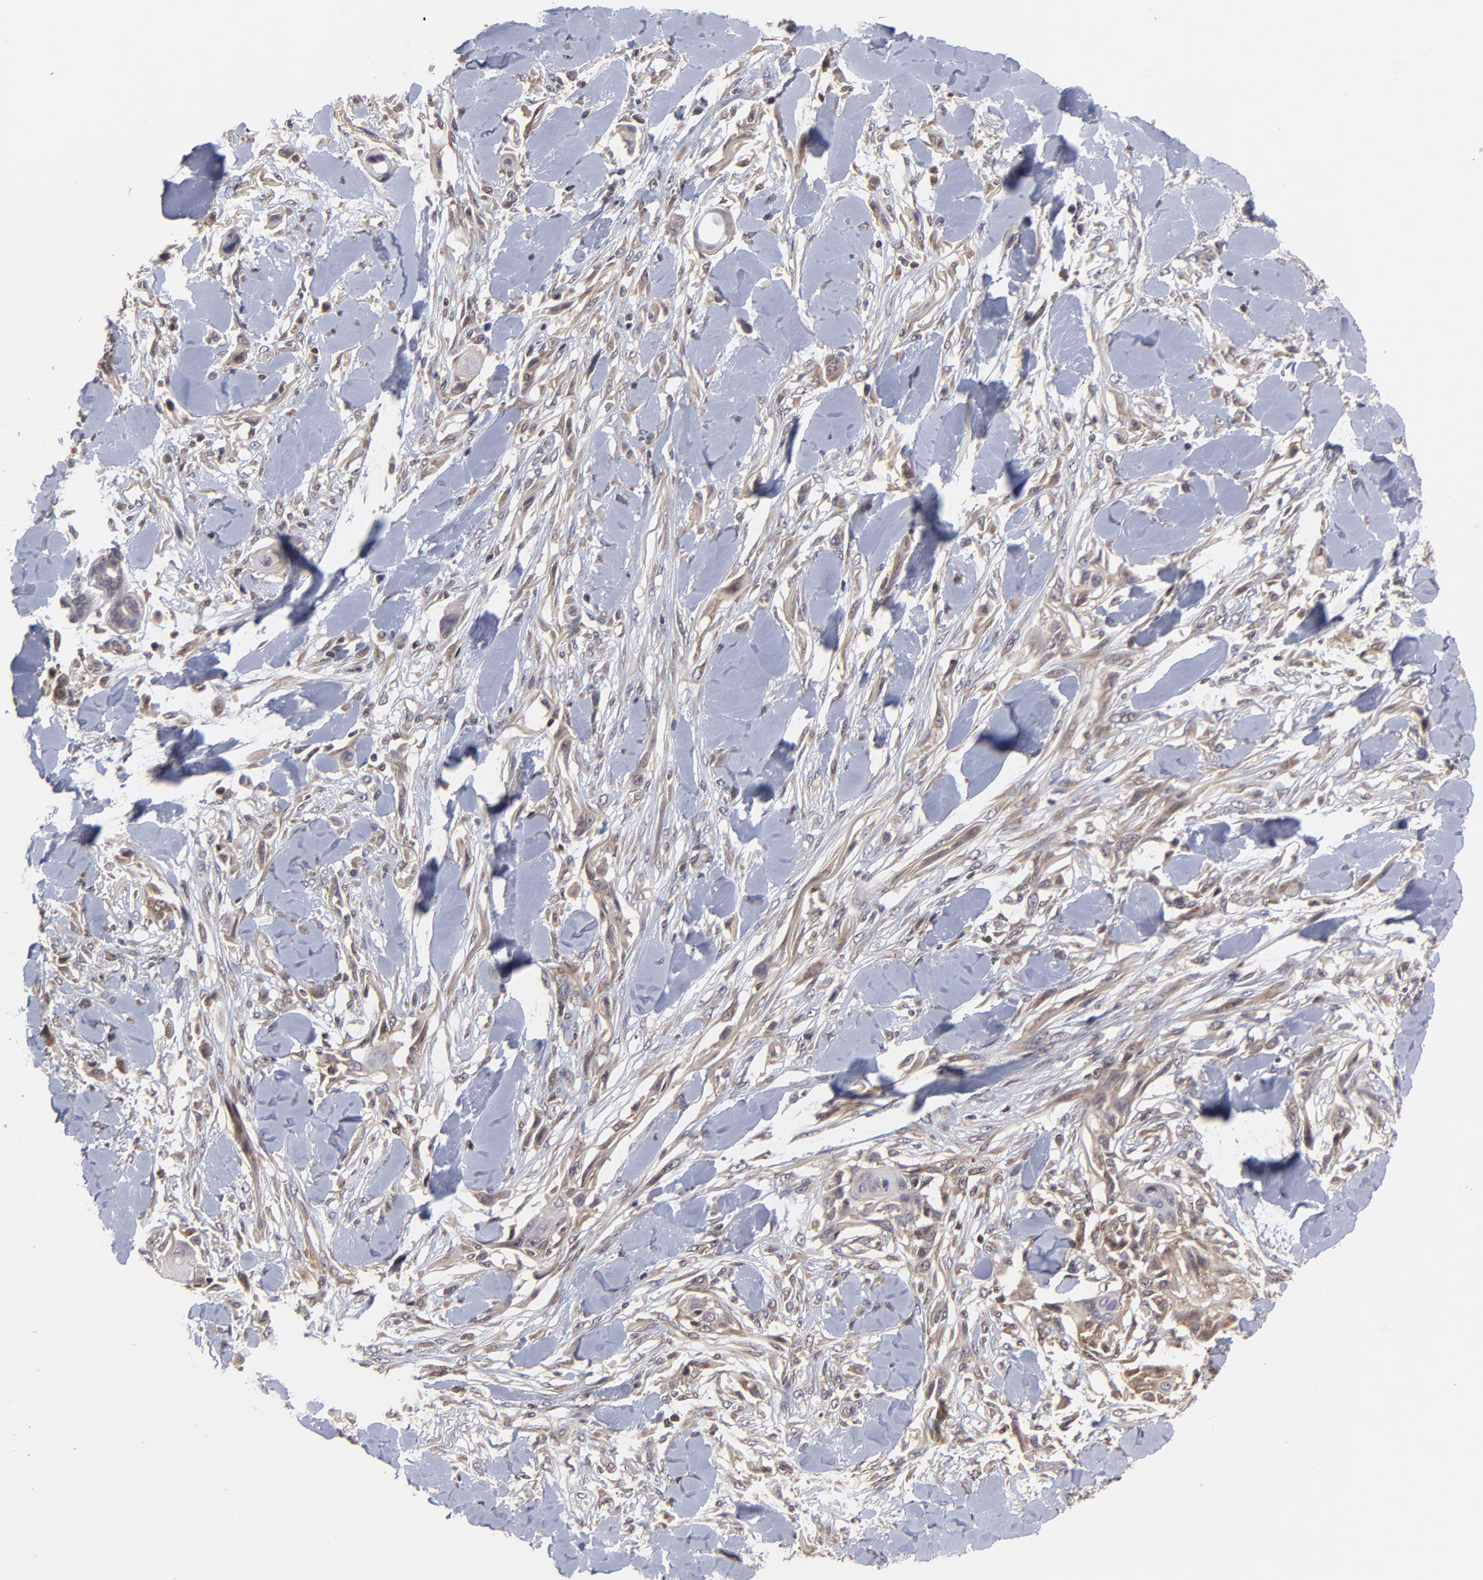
{"staining": {"intensity": "weak", "quantity": "25%-75%", "location": "cytoplasmic/membranous"}, "tissue": "skin cancer", "cell_type": "Tumor cells", "image_type": "cancer", "snomed": [{"axis": "morphology", "description": "Squamous cell carcinoma, NOS"}, {"axis": "topography", "description": "Skin"}], "caption": "Protein staining of skin cancer (squamous cell carcinoma) tissue reveals weak cytoplasmic/membranous positivity in about 25%-75% of tumor cells.", "gene": "UBE2L6", "patient": {"sex": "female", "age": 59}}